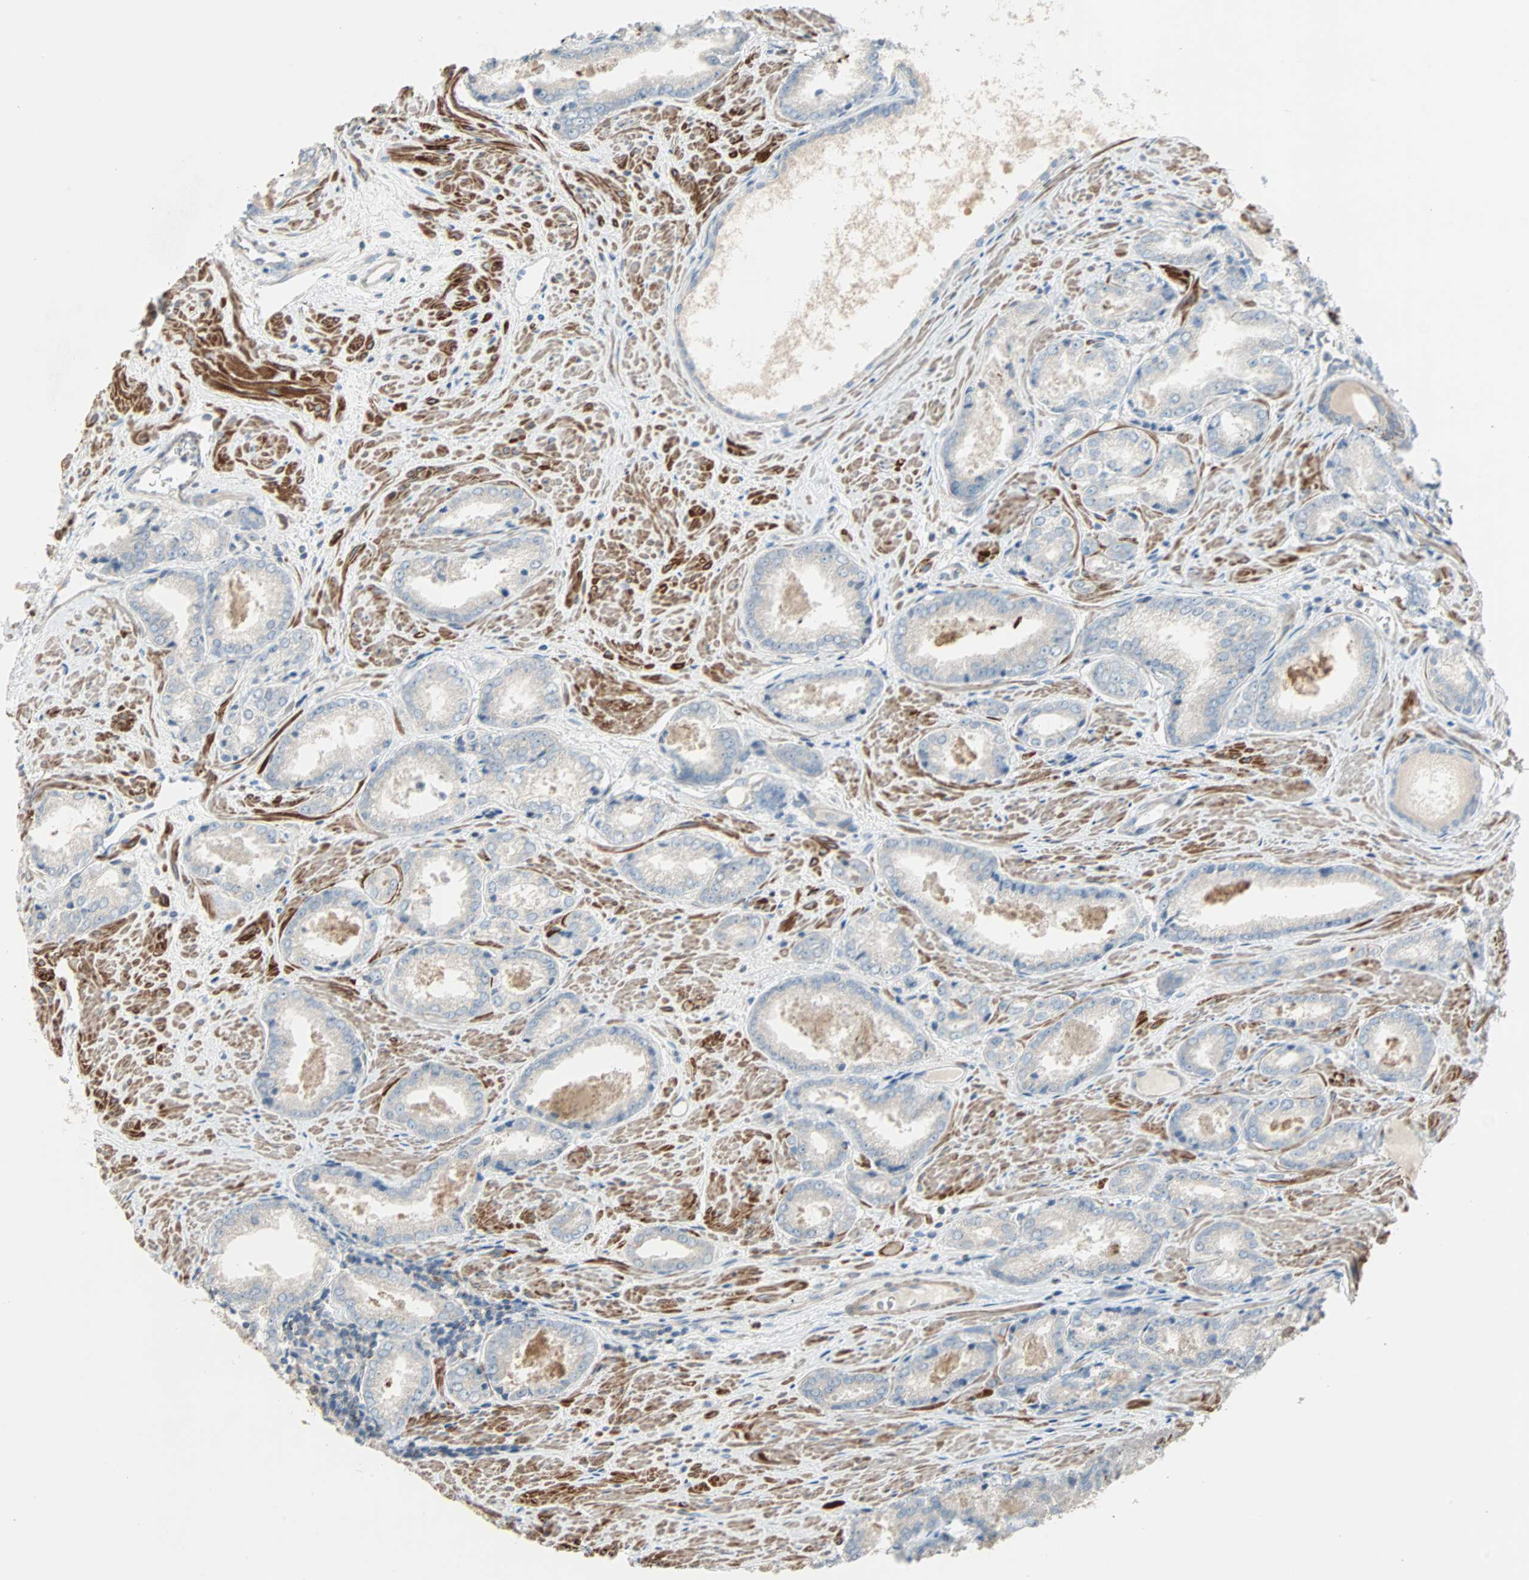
{"staining": {"intensity": "negative", "quantity": "none", "location": "none"}, "tissue": "prostate cancer", "cell_type": "Tumor cells", "image_type": "cancer", "snomed": [{"axis": "morphology", "description": "Adenocarcinoma, Low grade"}, {"axis": "topography", "description": "Prostate"}], "caption": "Protein analysis of prostate low-grade adenocarcinoma demonstrates no significant staining in tumor cells. Brightfield microscopy of immunohistochemistry (IHC) stained with DAB (3,3'-diaminobenzidine) (brown) and hematoxylin (blue), captured at high magnification.", "gene": "ACVRL1", "patient": {"sex": "male", "age": 64}}